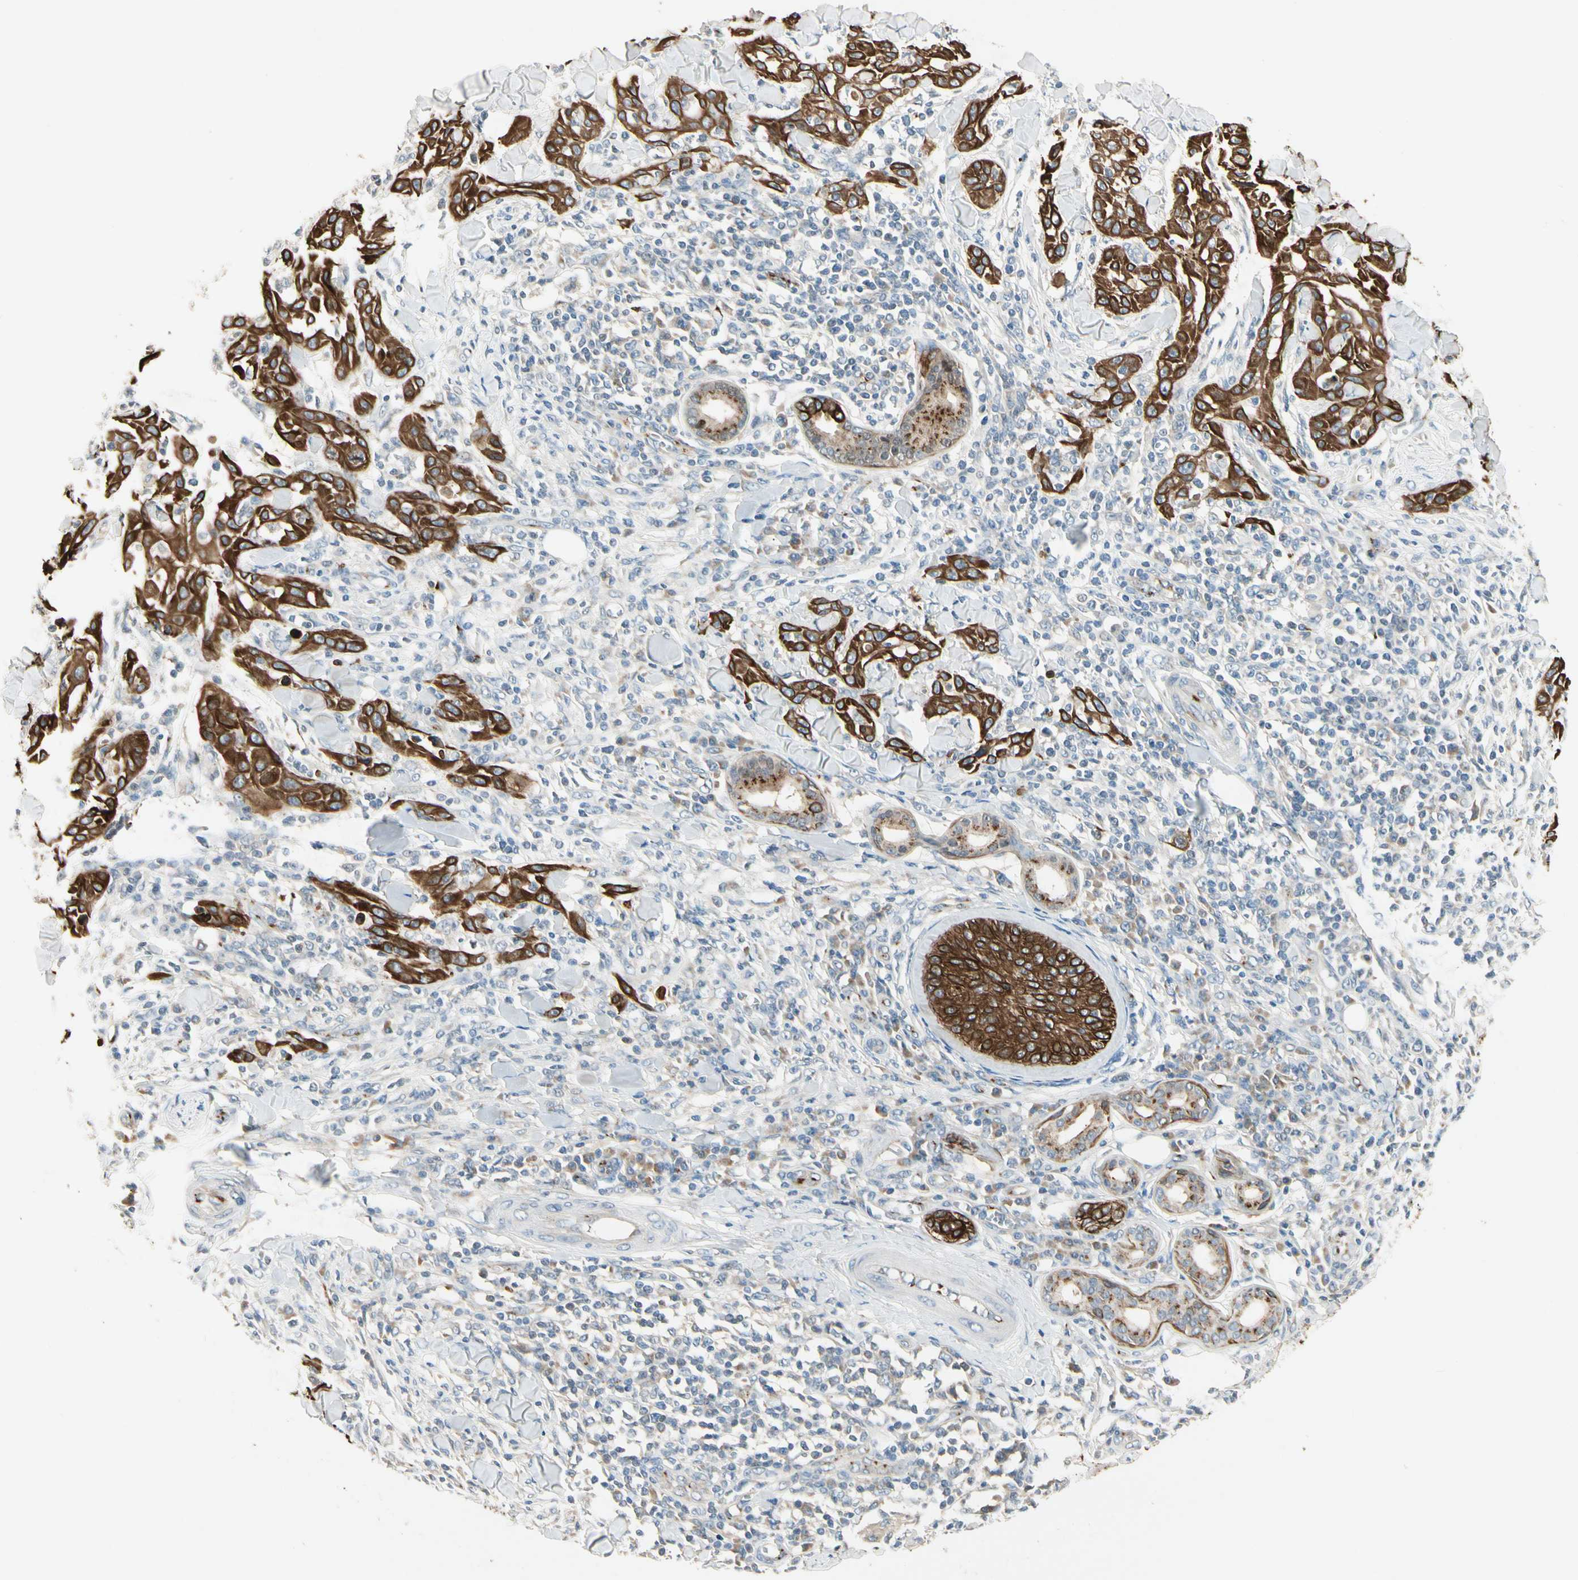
{"staining": {"intensity": "strong", "quantity": ">75%", "location": "cytoplasmic/membranous"}, "tissue": "skin cancer", "cell_type": "Tumor cells", "image_type": "cancer", "snomed": [{"axis": "morphology", "description": "Squamous cell carcinoma, NOS"}, {"axis": "topography", "description": "Skin"}], "caption": "This photomicrograph exhibits squamous cell carcinoma (skin) stained with immunohistochemistry (IHC) to label a protein in brown. The cytoplasmic/membranous of tumor cells show strong positivity for the protein. Nuclei are counter-stained blue.", "gene": "MANSC1", "patient": {"sex": "male", "age": 24}}